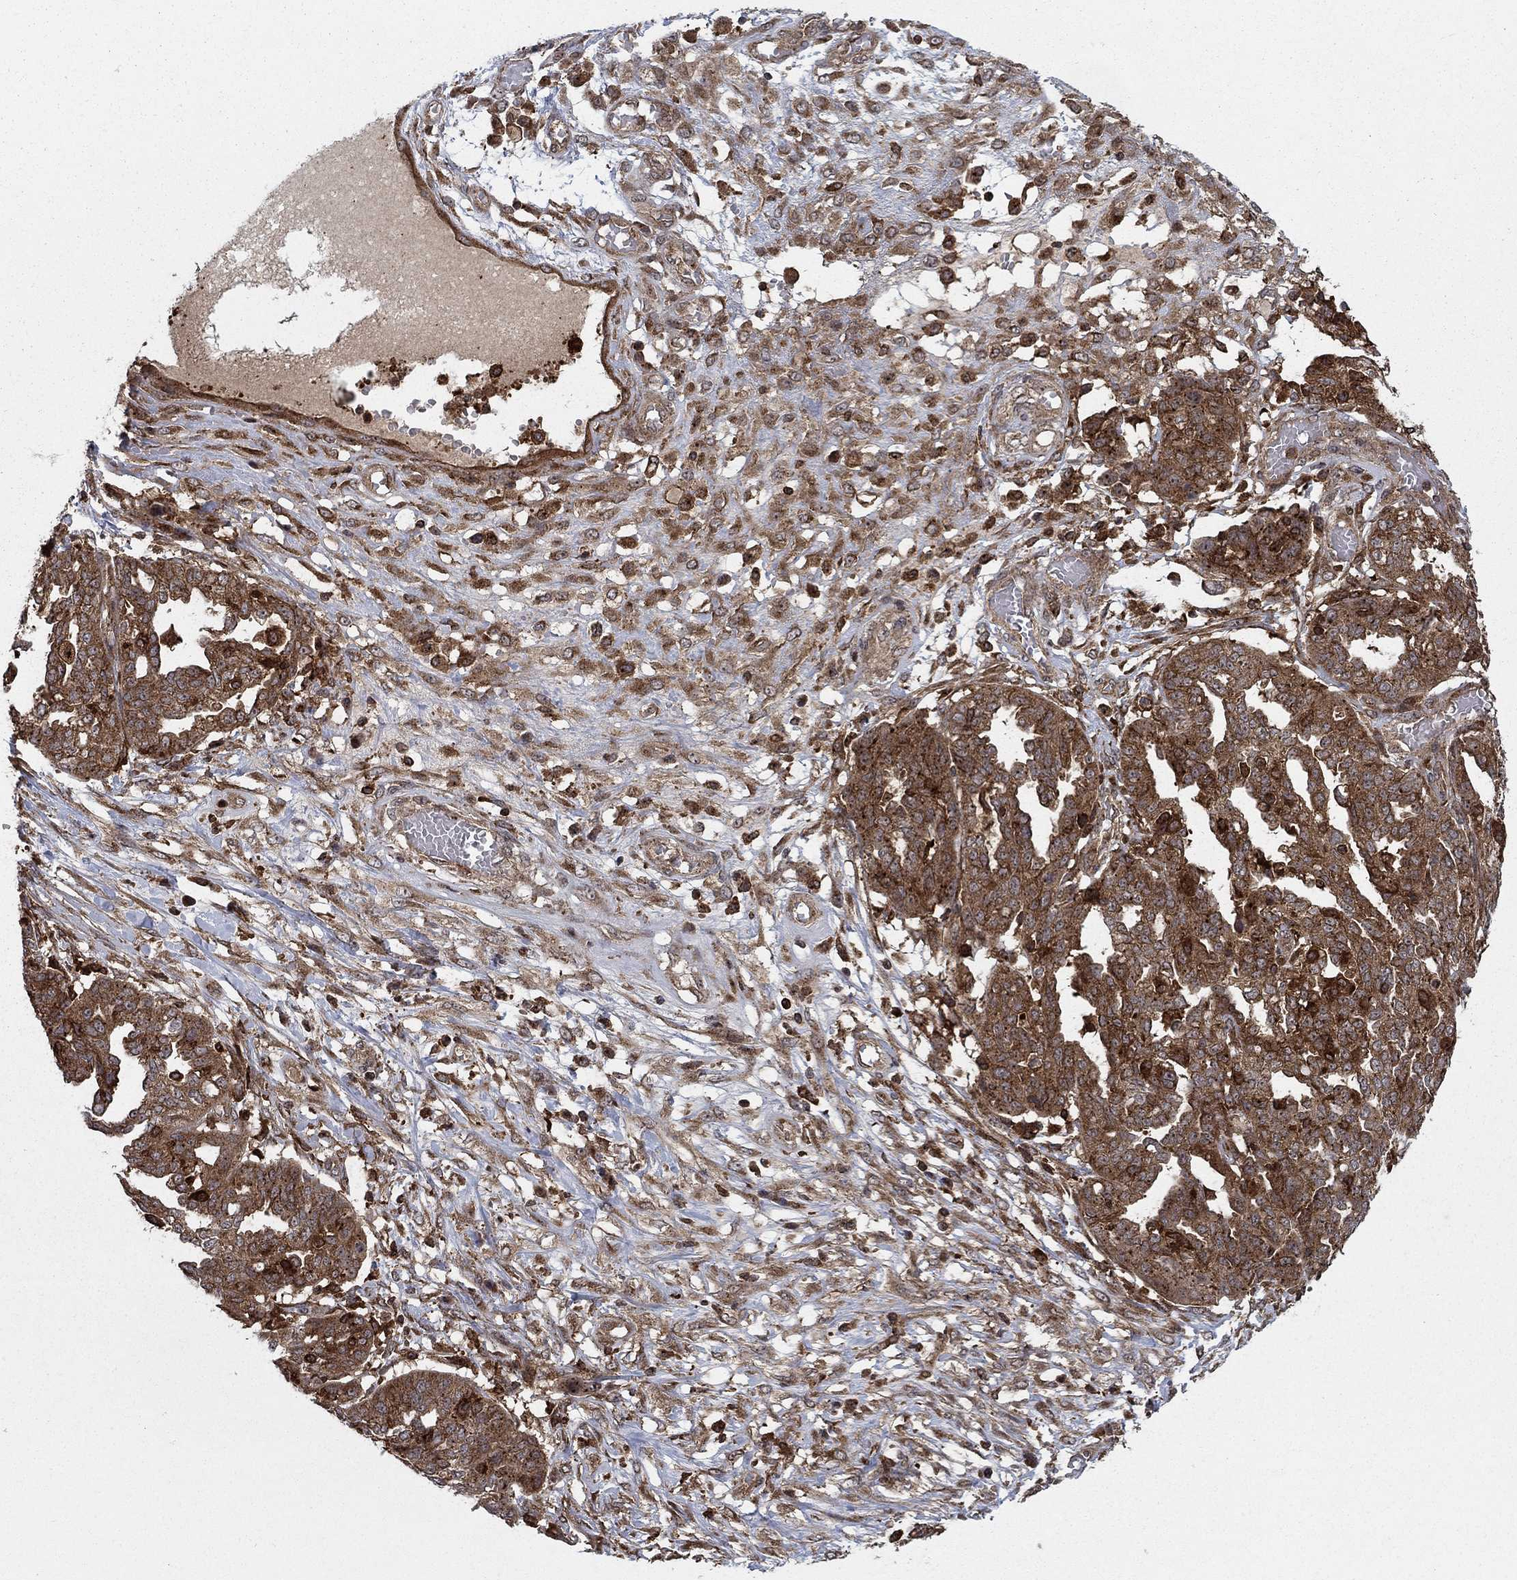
{"staining": {"intensity": "moderate", "quantity": ">75%", "location": "cytoplasmic/membranous"}, "tissue": "ovarian cancer", "cell_type": "Tumor cells", "image_type": "cancer", "snomed": [{"axis": "morphology", "description": "Cystadenocarcinoma, serous, NOS"}, {"axis": "topography", "description": "Ovary"}], "caption": "Protein staining of serous cystadenocarcinoma (ovarian) tissue exhibits moderate cytoplasmic/membranous expression in approximately >75% of tumor cells.", "gene": "IFI35", "patient": {"sex": "female", "age": 67}}